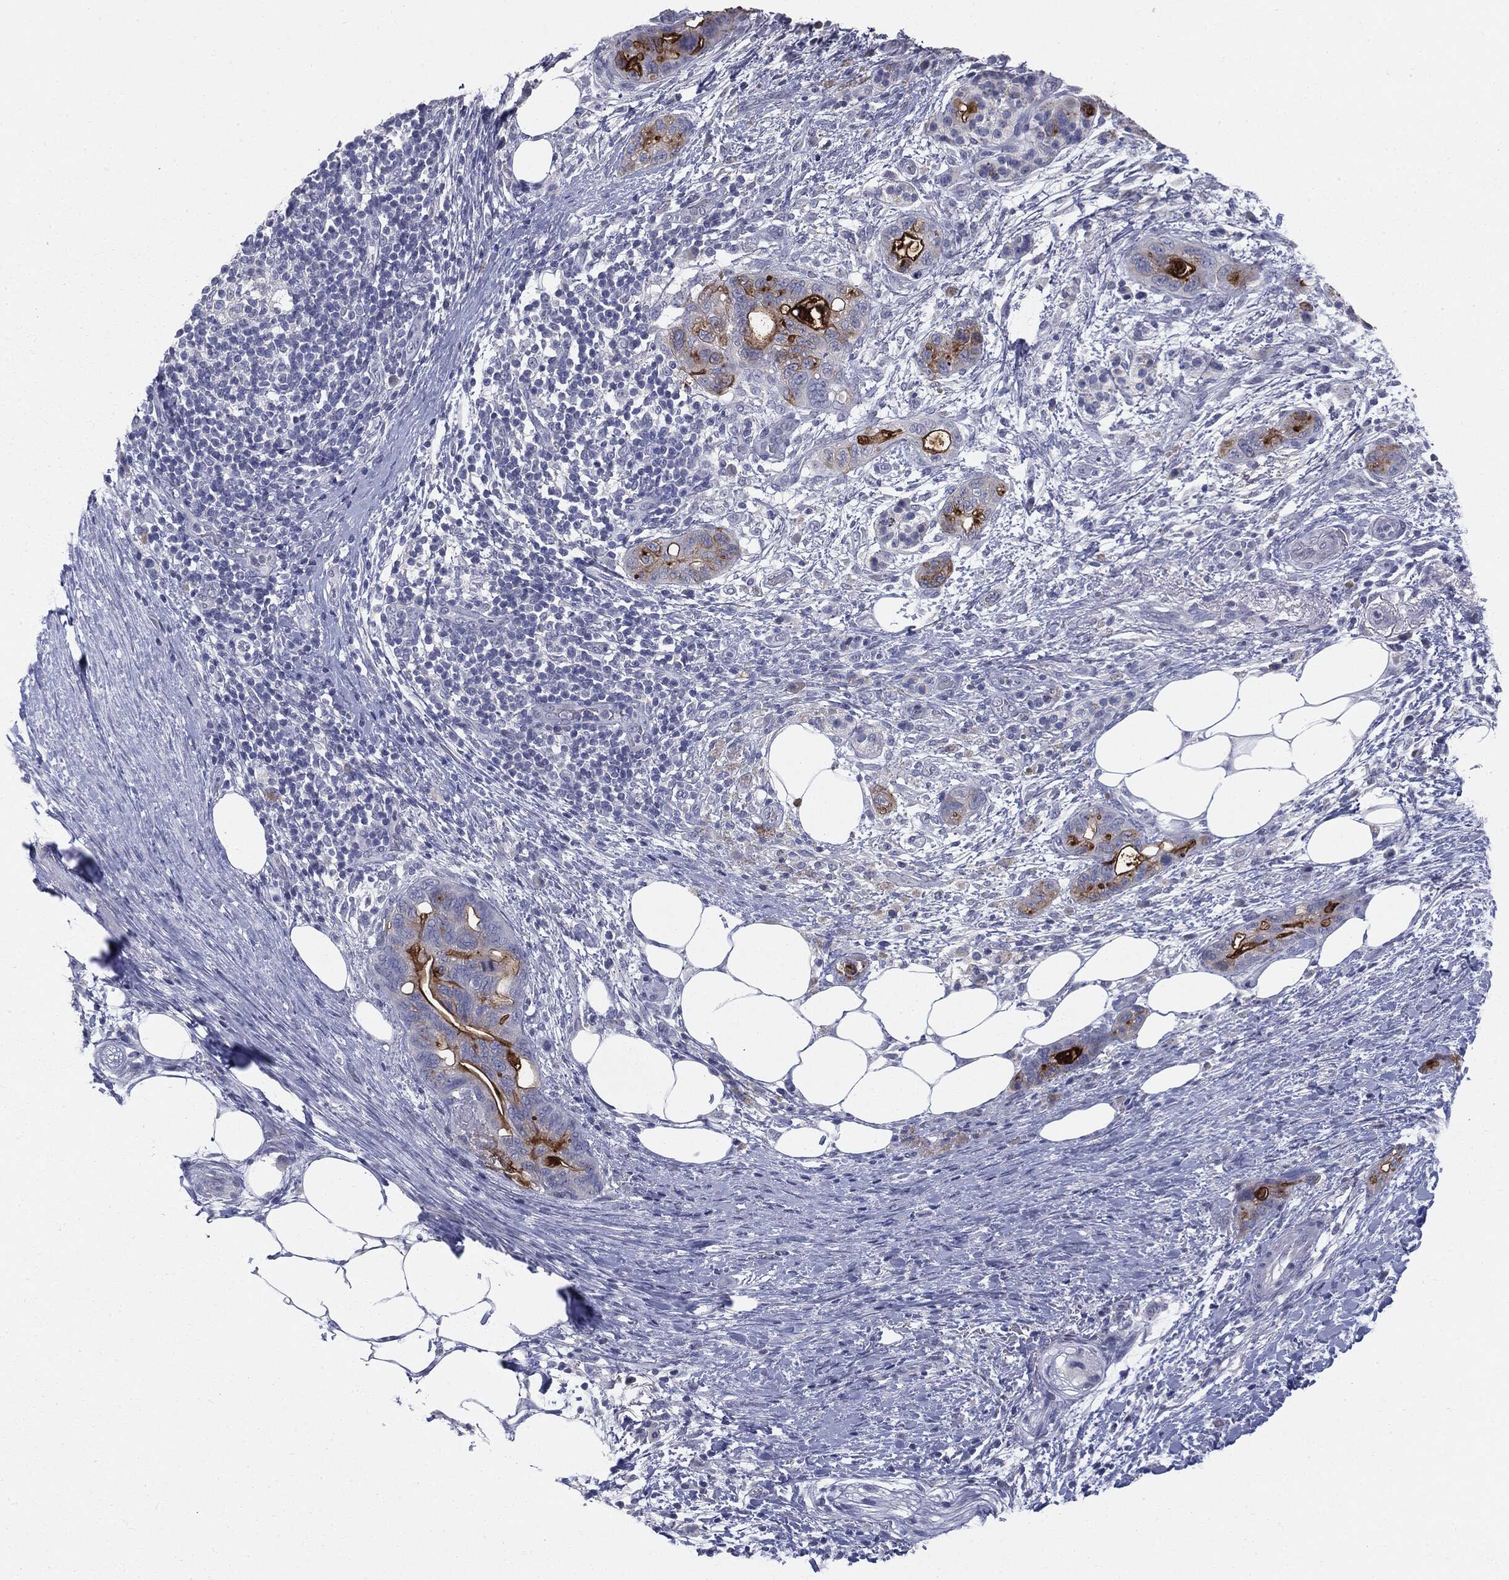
{"staining": {"intensity": "strong", "quantity": "25%-75%", "location": "cytoplasmic/membranous"}, "tissue": "pancreatic cancer", "cell_type": "Tumor cells", "image_type": "cancer", "snomed": [{"axis": "morphology", "description": "Adenocarcinoma, NOS"}, {"axis": "topography", "description": "Pancreas"}], "caption": "A brown stain highlights strong cytoplasmic/membranous expression of a protein in pancreatic adenocarcinoma tumor cells. (DAB IHC with brightfield microscopy, high magnification).", "gene": "MUC1", "patient": {"sex": "female", "age": 72}}